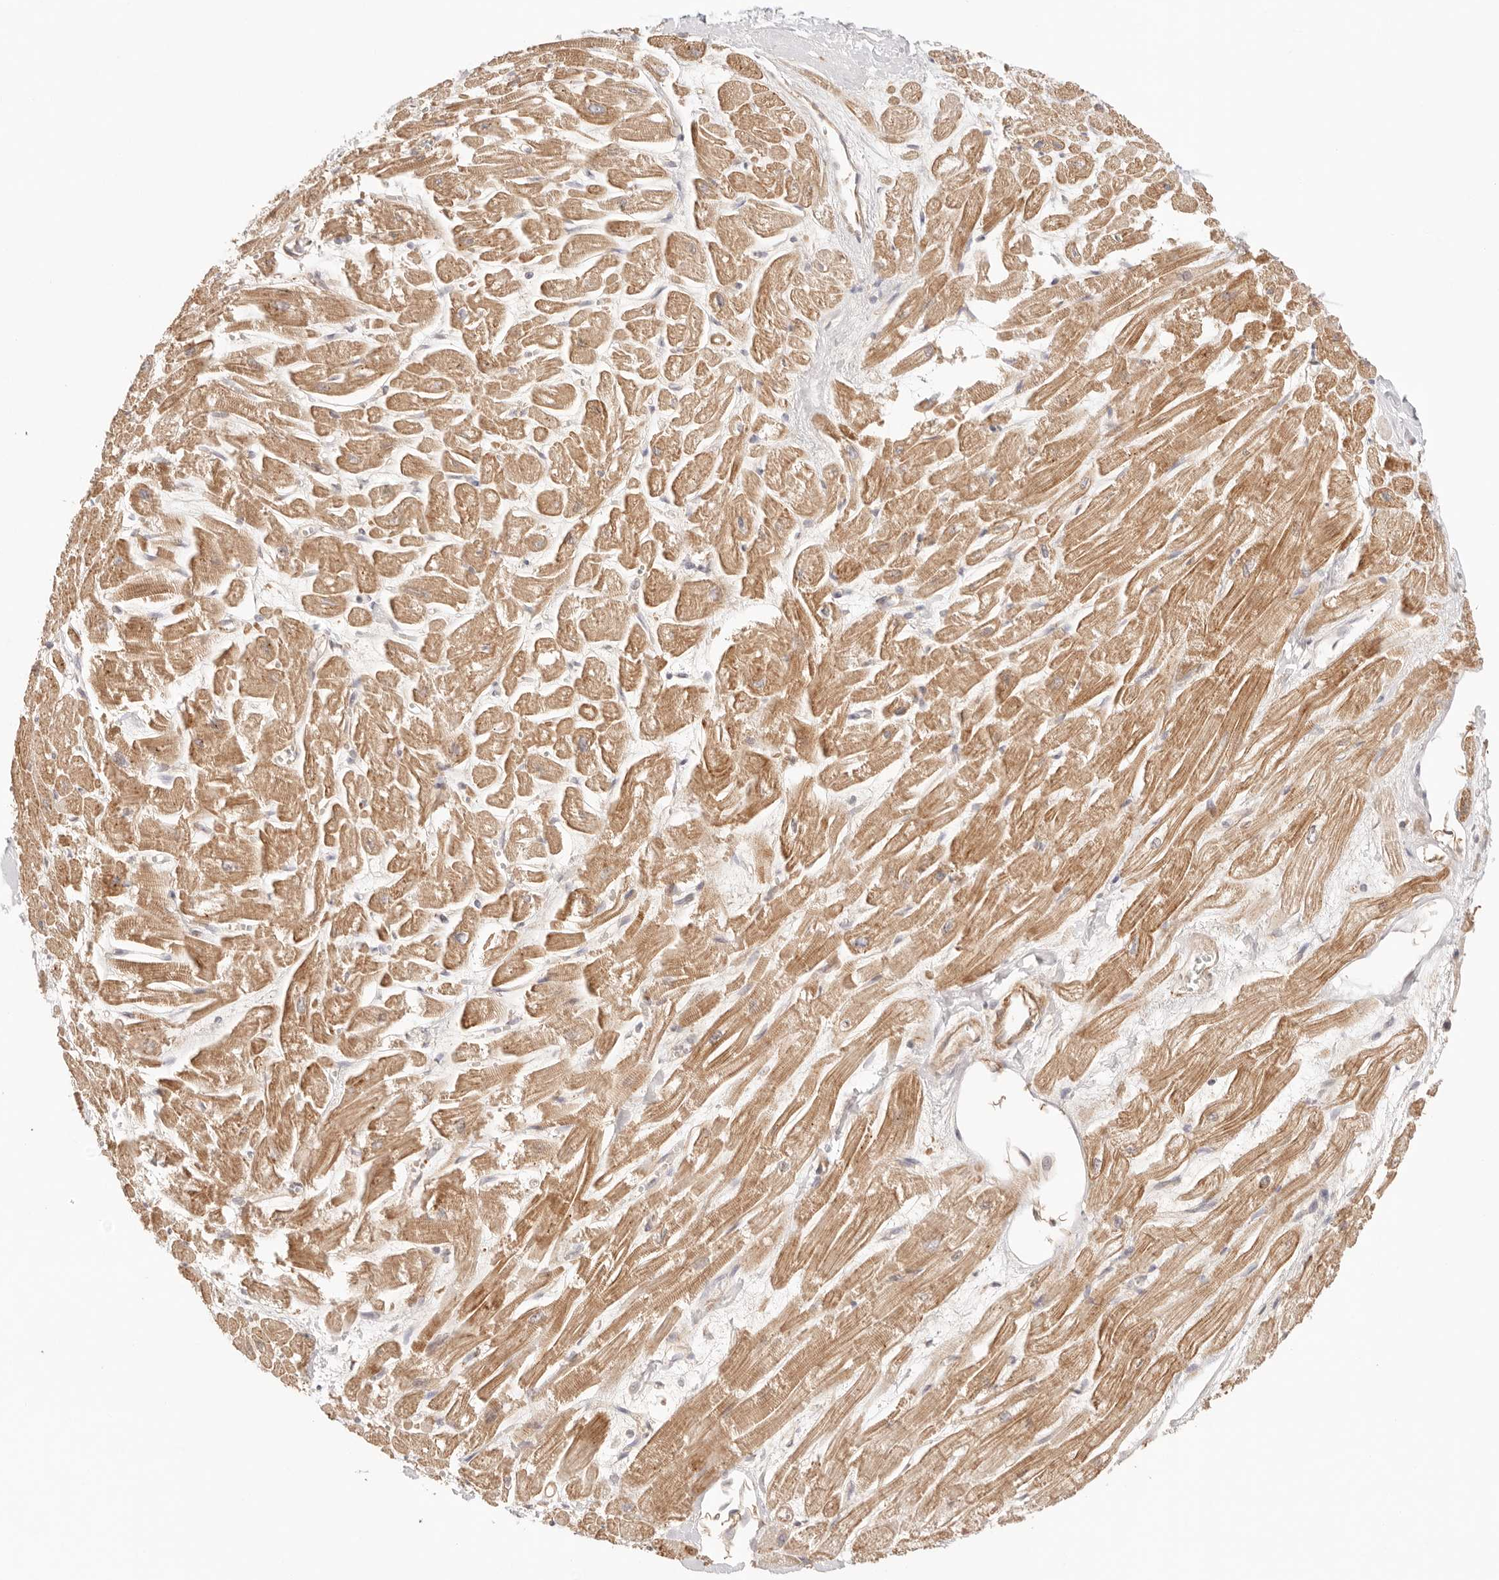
{"staining": {"intensity": "moderate", "quantity": ">75%", "location": "cytoplasmic/membranous"}, "tissue": "heart muscle", "cell_type": "Cardiomyocytes", "image_type": "normal", "snomed": [{"axis": "morphology", "description": "Normal tissue, NOS"}, {"axis": "topography", "description": "Heart"}], "caption": "Approximately >75% of cardiomyocytes in unremarkable heart muscle exhibit moderate cytoplasmic/membranous protein staining as visualized by brown immunohistochemical staining.", "gene": "IL1R2", "patient": {"sex": "male", "age": 54}}